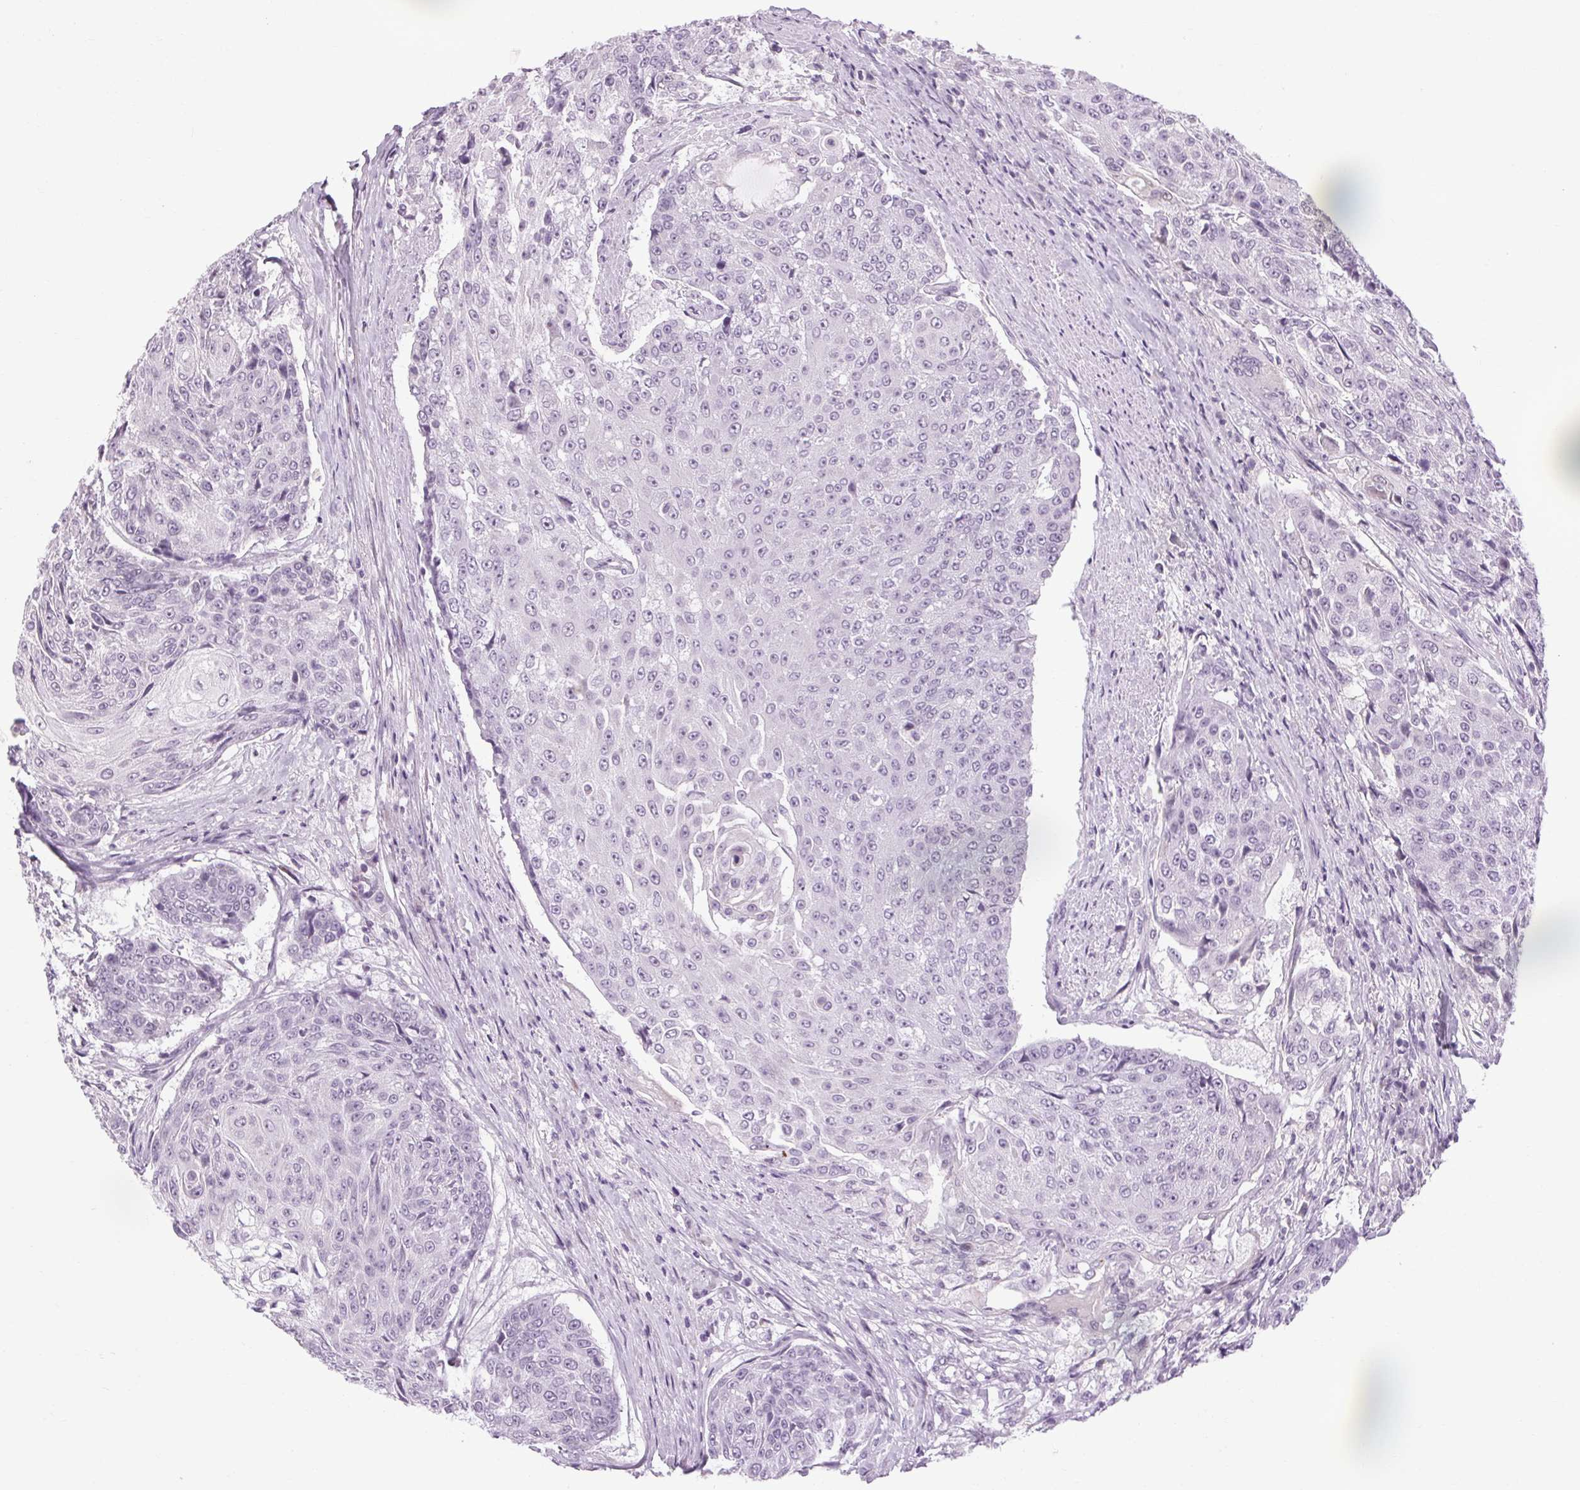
{"staining": {"intensity": "negative", "quantity": "none", "location": "none"}, "tissue": "urothelial cancer", "cell_type": "Tumor cells", "image_type": "cancer", "snomed": [{"axis": "morphology", "description": "Urothelial carcinoma, High grade"}, {"axis": "topography", "description": "Urinary bladder"}], "caption": "High-grade urothelial carcinoma was stained to show a protein in brown. There is no significant positivity in tumor cells.", "gene": "KLHL40", "patient": {"sex": "female", "age": 63}}